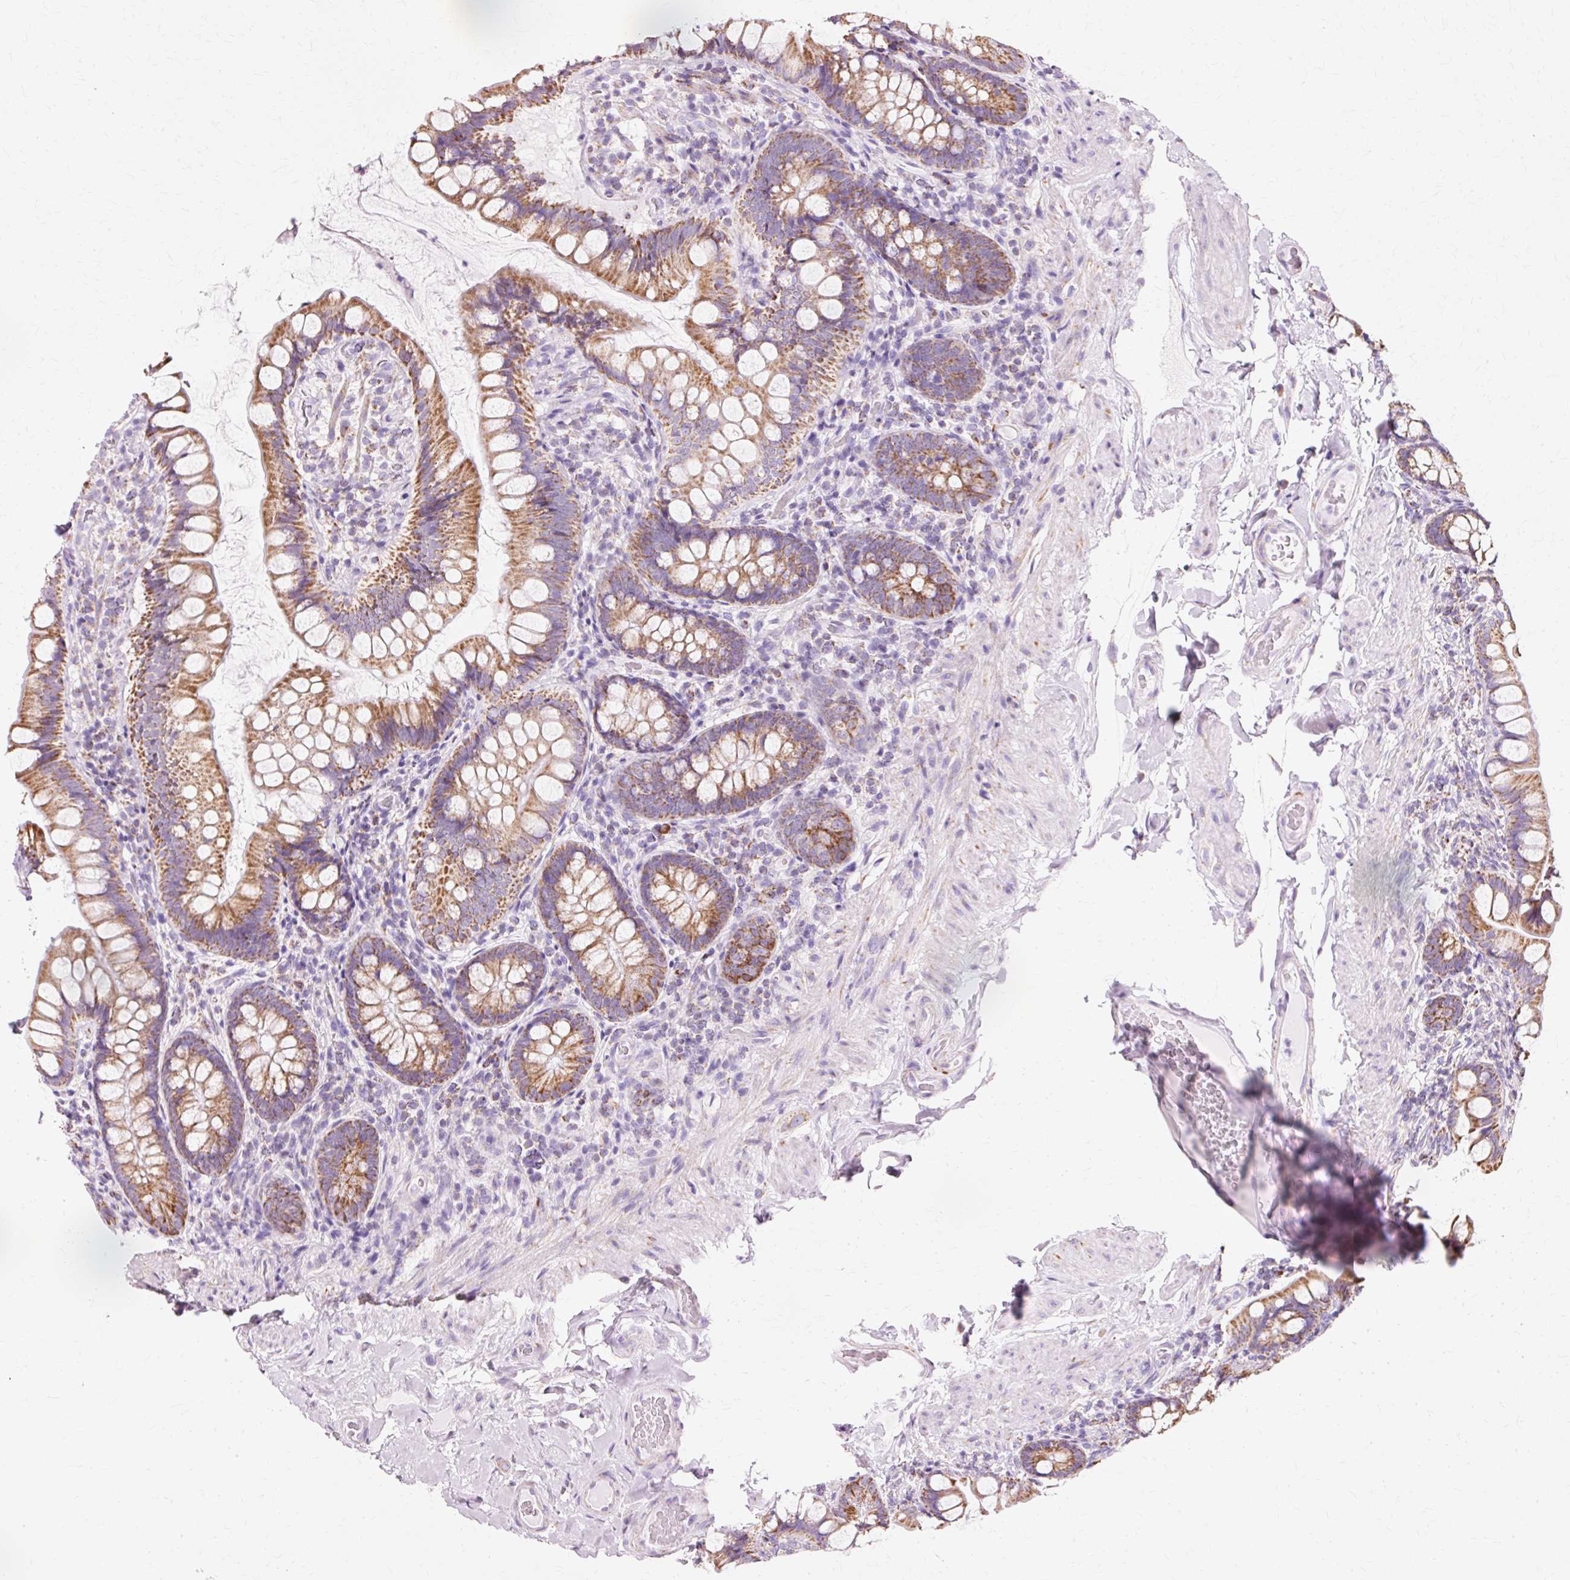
{"staining": {"intensity": "strong", "quantity": ">75%", "location": "cytoplasmic/membranous"}, "tissue": "small intestine", "cell_type": "Glandular cells", "image_type": "normal", "snomed": [{"axis": "morphology", "description": "Normal tissue, NOS"}, {"axis": "topography", "description": "Small intestine"}], "caption": "IHC of benign human small intestine reveals high levels of strong cytoplasmic/membranous expression in approximately >75% of glandular cells.", "gene": "ATP5PO", "patient": {"sex": "male", "age": 70}}